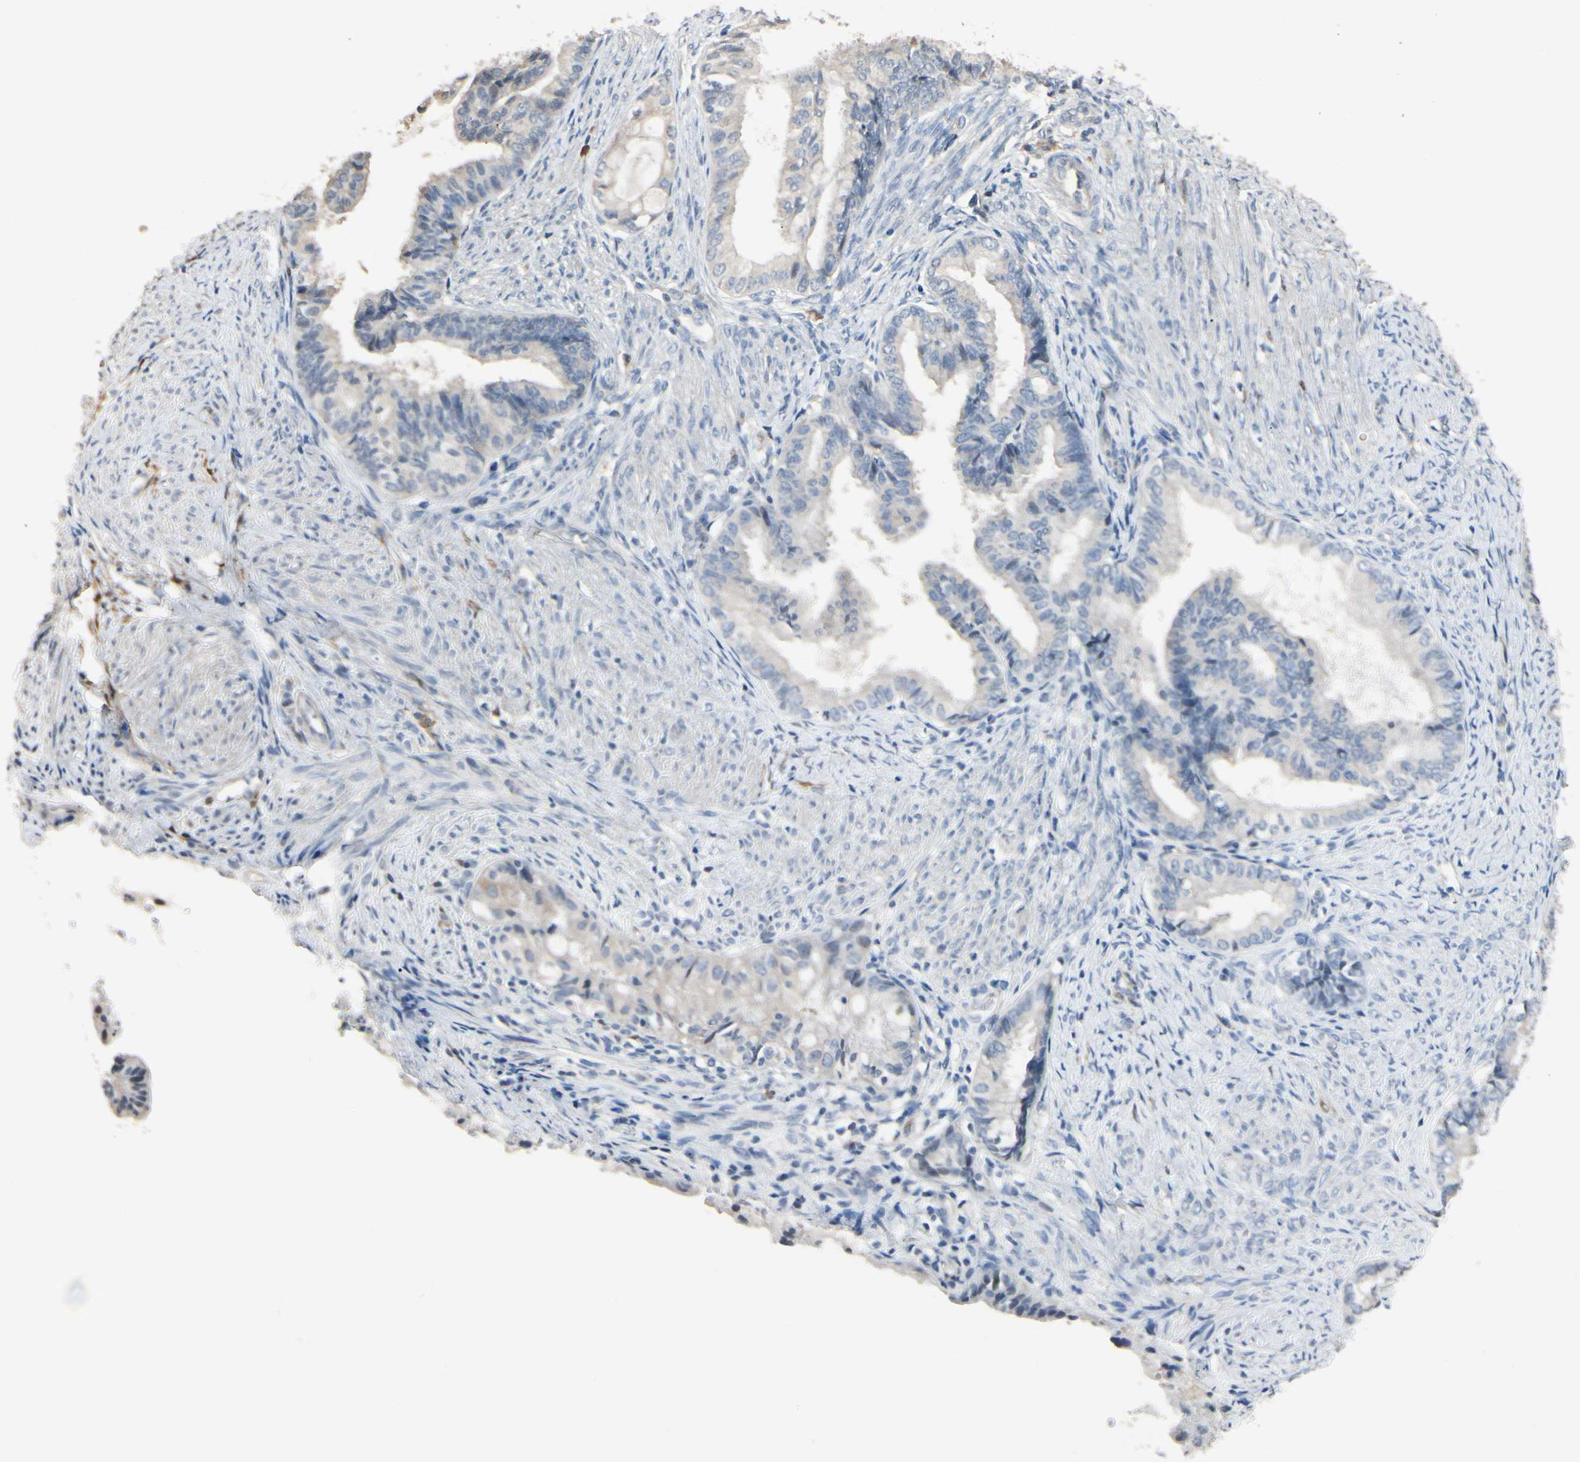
{"staining": {"intensity": "weak", "quantity": "25%-75%", "location": "cytoplasmic/membranous"}, "tissue": "endometrial cancer", "cell_type": "Tumor cells", "image_type": "cancer", "snomed": [{"axis": "morphology", "description": "Adenocarcinoma, NOS"}, {"axis": "topography", "description": "Endometrium"}], "caption": "Endometrial cancer was stained to show a protein in brown. There is low levels of weak cytoplasmic/membranous staining in about 25%-75% of tumor cells.", "gene": "GNE", "patient": {"sex": "female", "age": 86}}